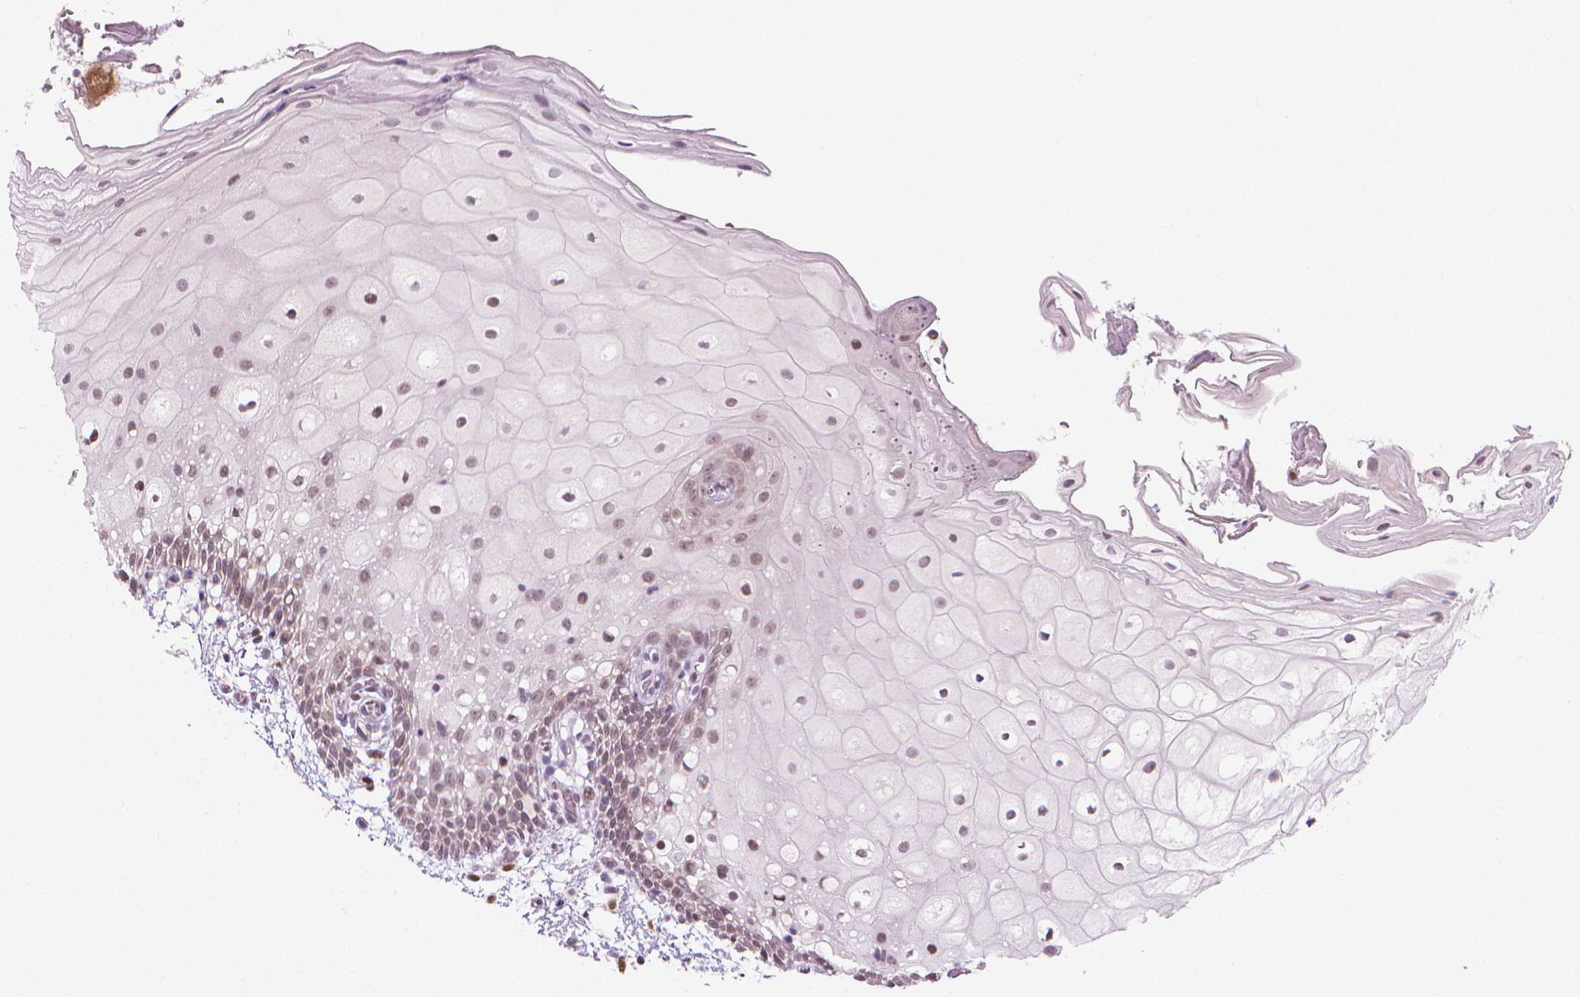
{"staining": {"intensity": "moderate", "quantity": "25%-75%", "location": "nuclear"}, "tissue": "oral mucosa", "cell_type": "Squamous epithelial cells", "image_type": "normal", "snomed": [{"axis": "morphology", "description": "Normal tissue, NOS"}, {"axis": "morphology", "description": "Squamous cell carcinoma, NOS"}, {"axis": "topography", "description": "Oral tissue"}, {"axis": "topography", "description": "Head-Neck"}], "caption": "This is a photomicrograph of immunohistochemistry staining of normal oral mucosa, which shows moderate staining in the nuclear of squamous epithelial cells.", "gene": "CDKN1C", "patient": {"sex": "male", "age": 69}}